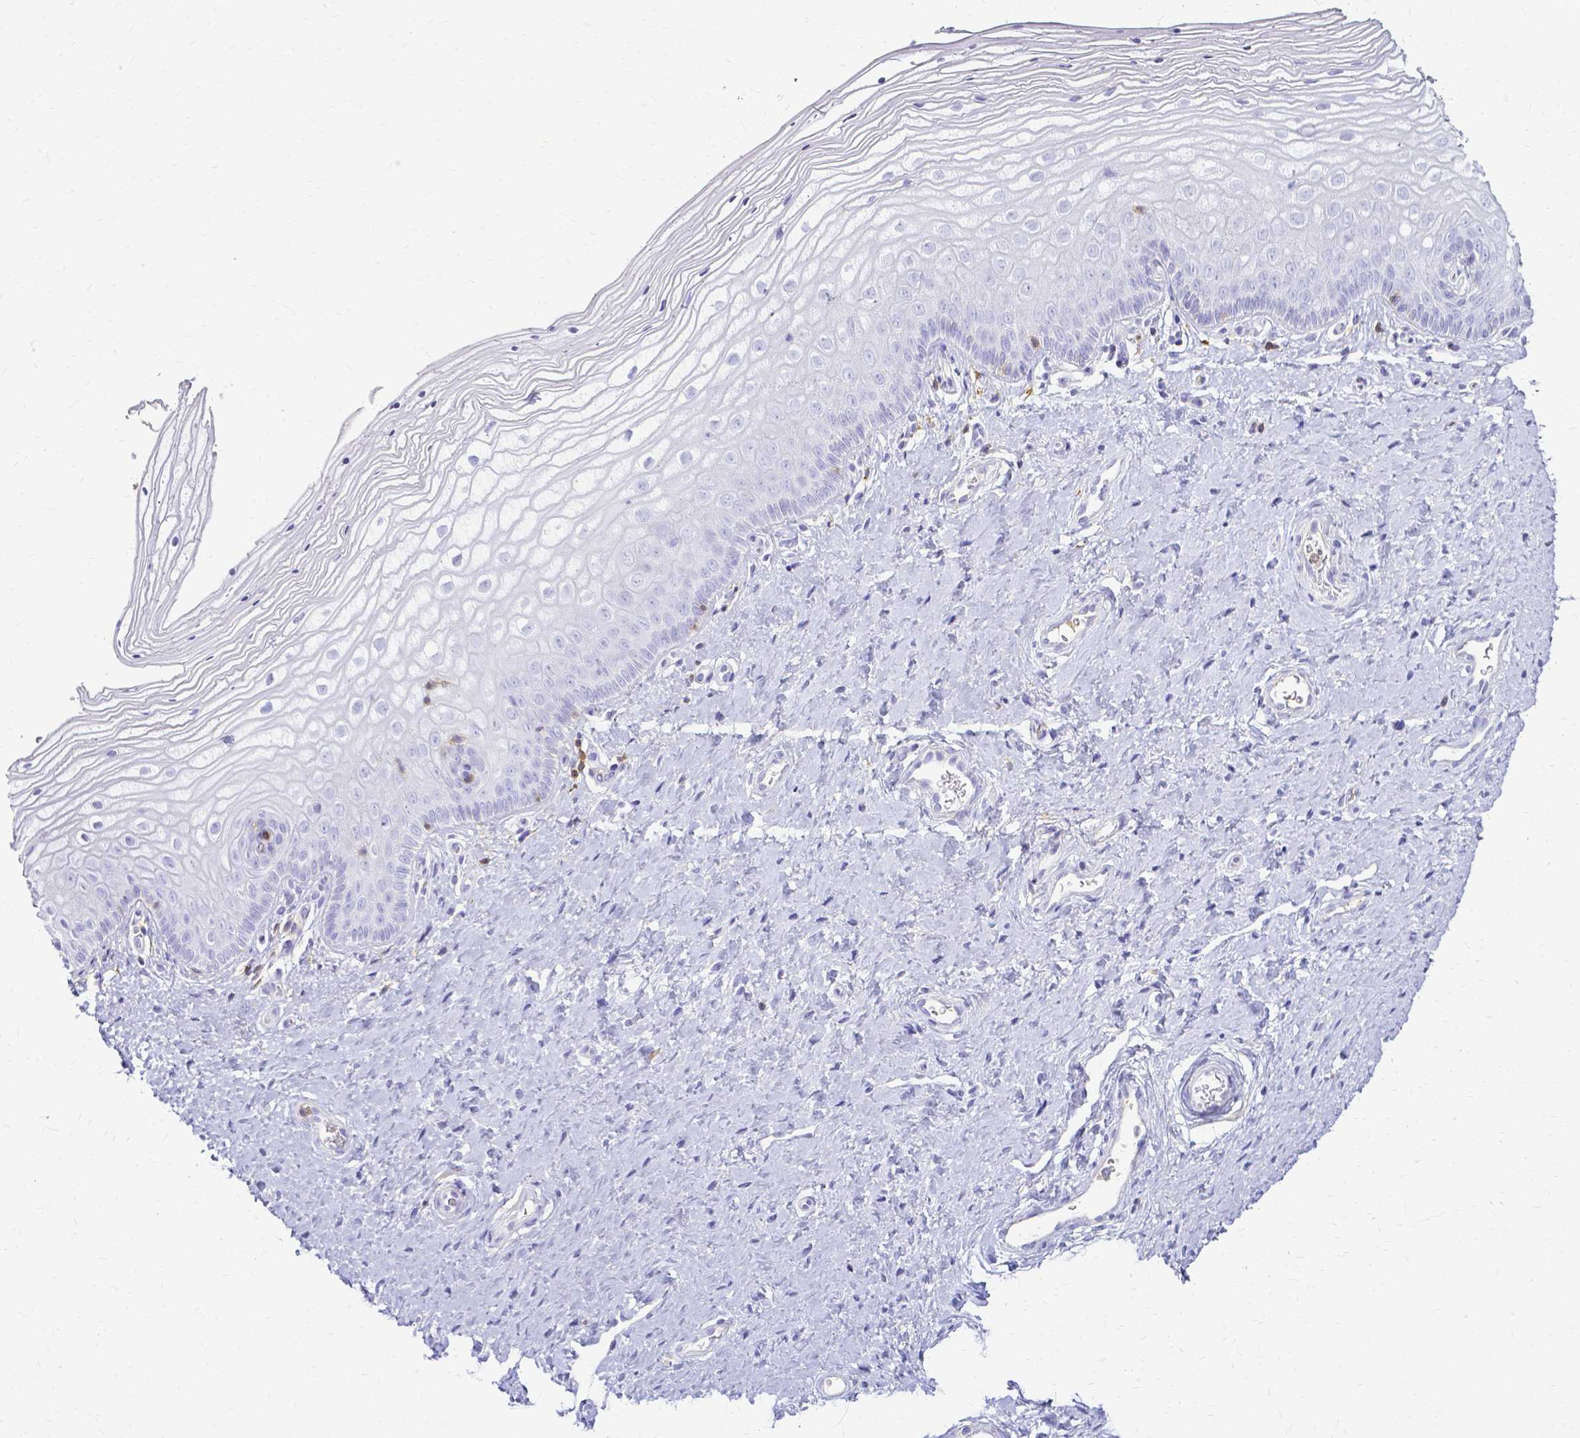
{"staining": {"intensity": "negative", "quantity": "none", "location": "none"}, "tissue": "vagina", "cell_type": "Squamous epithelial cells", "image_type": "normal", "snomed": [{"axis": "morphology", "description": "Normal tissue, NOS"}, {"axis": "topography", "description": "Vagina"}], "caption": "DAB immunohistochemical staining of unremarkable human vagina shows no significant positivity in squamous epithelial cells. Nuclei are stained in blue.", "gene": "HSPA12A", "patient": {"sex": "female", "age": 39}}